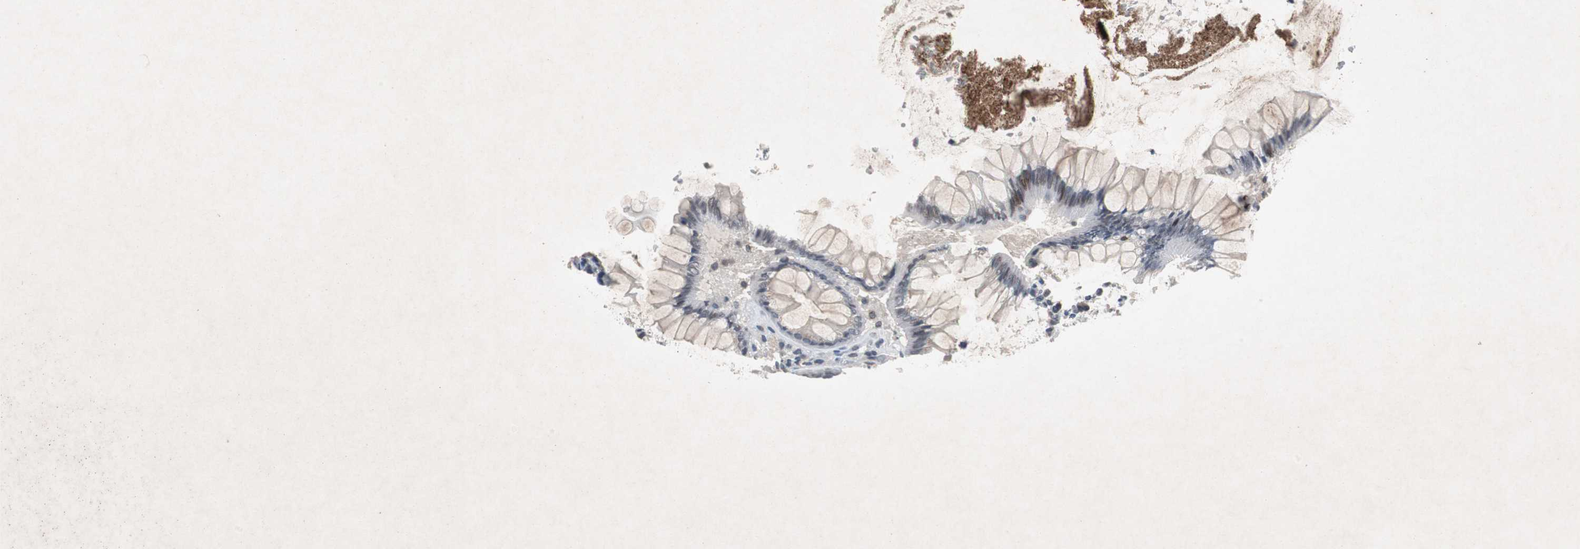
{"staining": {"intensity": "weak", "quantity": ">75%", "location": "cytoplasmic/membranous"}, "tissue": "colon", "cell_type": "Endothelial cells", "image_type": "normal", "snomed": [{"axis": "morphology", "description": "Normal tissue, NOS"}, {"axis": "topography", "description": "Colon"}], "caption": "Immunohistochemistry (IHC) micrograph of benign colon stained for a protein (brown), which exhibits low levels of weak cytoplasmic/membranous staining in about >75% of endothelial cells.", "gene": "ZNF396", "patient": {"sex": "female", "age": 46}}